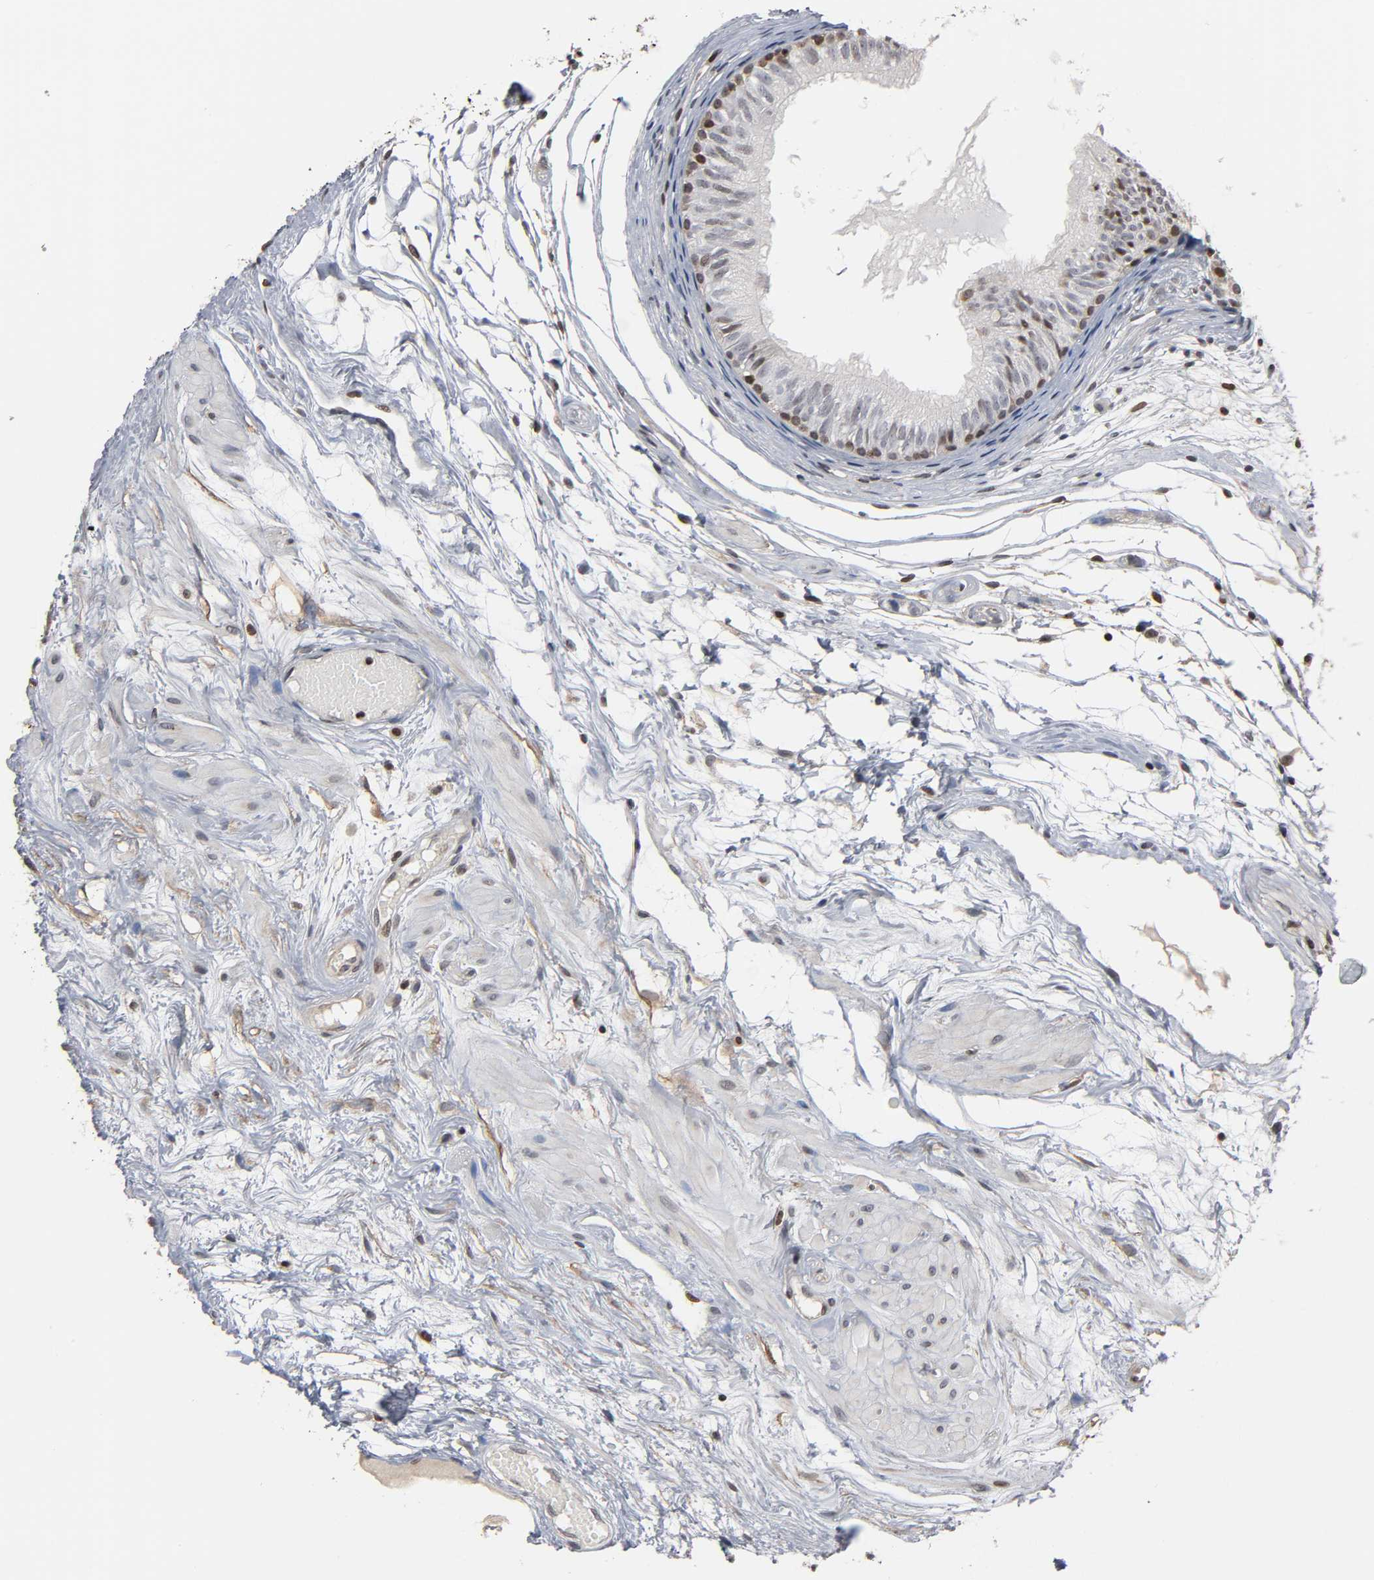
{"staining": {"intensity": "weak", "quantity": ">75%", "location": "cytoplasmic/membranous"}, "tissue": "epididymis", "cell_type": "Glandular cells", "image_type": "normal", "snomed": [{"axis": "morphology", "description": "Normal tissue, NOS"}, {"axis": "morphology", "description": "Atrophy, NOS"}, {"axis": "topography", "description": "Testis"}, {"axis": "topography", "description": "Epididymis"}], "caption": "This image shows IHC staining of unremarkable human epididymis, with low weak cytoplasmic/membranous positivity in approximately >75% of glandular cells.", "gene": "ITGAV", "patient": {"sex": "male", "age": 18}}